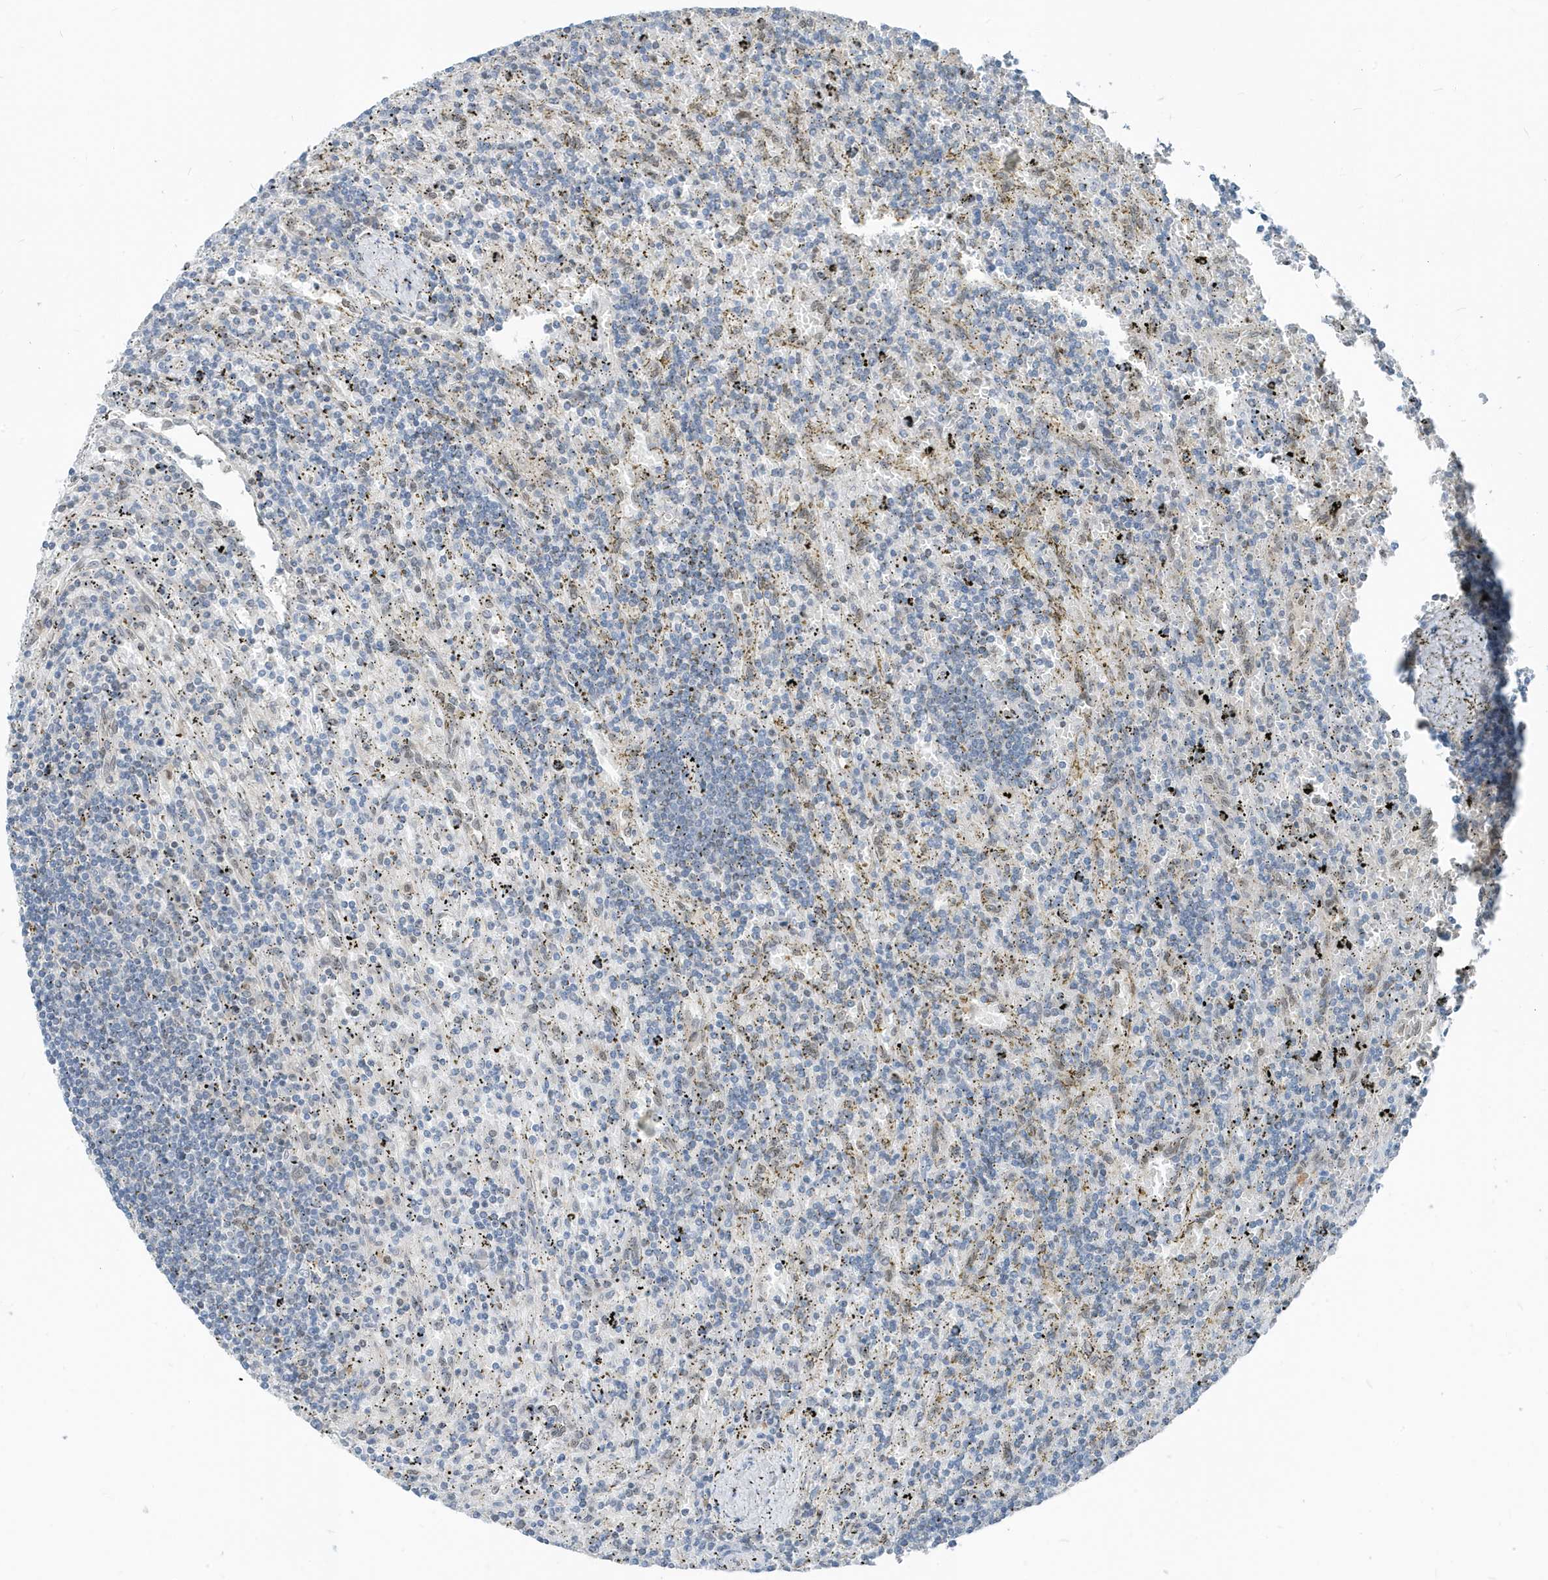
{"staining": {"intensity": "negative", "quantity": "none", "location": "none"}, "tissue": "lymphoma", "cell_type": "Tumor cells", "image_type": "cancer", "snomed": [{"axis": "morphology", "description": "Malignant lymphoma, non-Hodgkin's type, Low grade"}, {"axis": "topography", "description": "Spleen"}], "caption": "IHC of human lymphoma demonstrates no expression in tumor cells.", "gene": "NCOA7", "patient": {"sex": "male", "age": 76}}